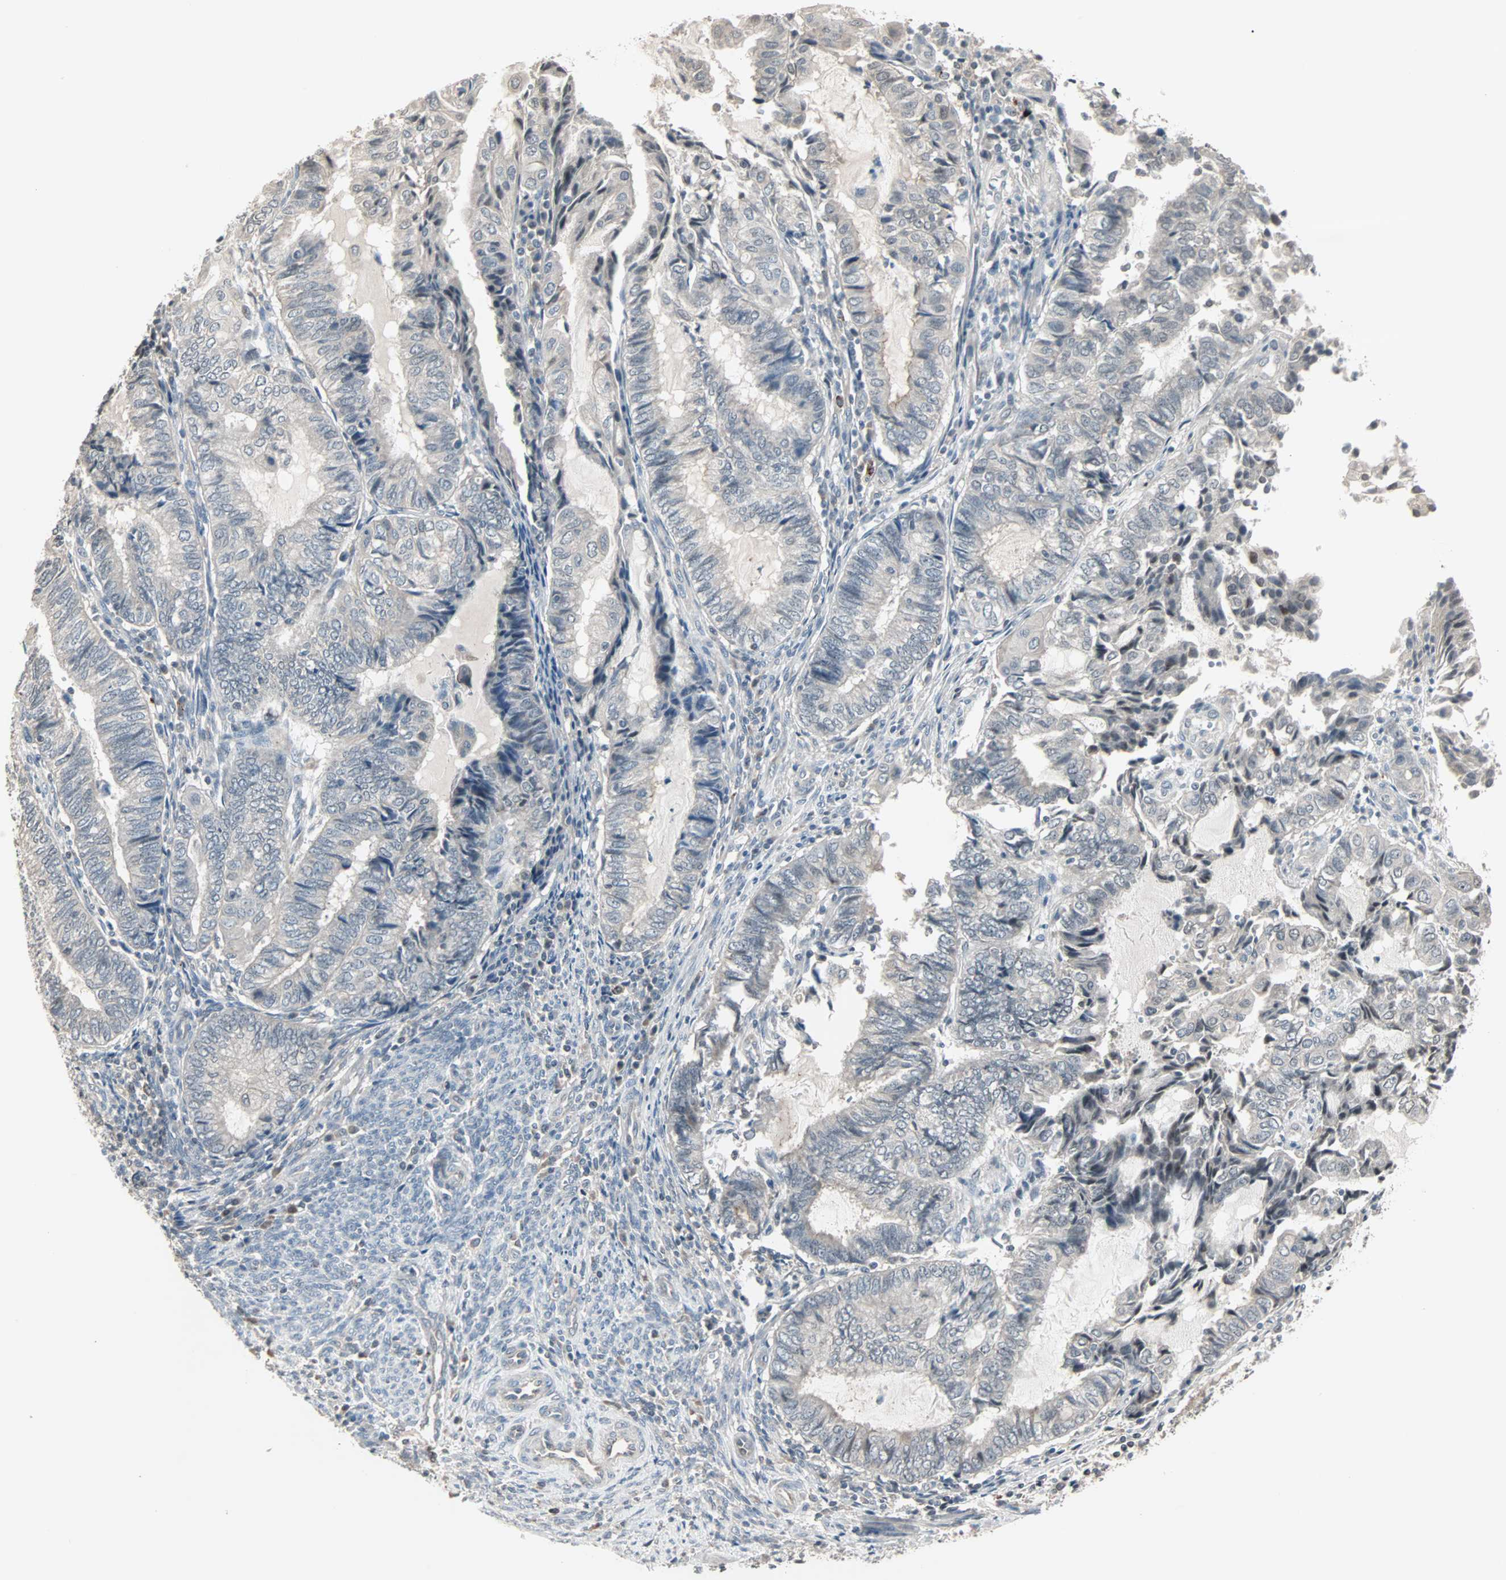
{"staining": {"intensity": "weak", "quantity": "25%-75%", "location": "cytoplasmic/membranous"}, "tissue": "endometrial cancer", "cell_type": "Tumor cells", "image_type": "cancer", "snomed": [{"axis": "morphology", "description": "Adenocarcinoma, NOS"}, {"axis": "topography", "description": "Uterus"}, {"axis": "topography", "description": "Endometrium"}], "caption": "Weak cytoplasmic/membranous expression for a protein is present in approximately 25%-75% of tumor cells of adenocarcinoma (endometrial) using immunohistochemistry.", "gene": "KDM4A", "patient": {"sex": "female", "age": 70}}